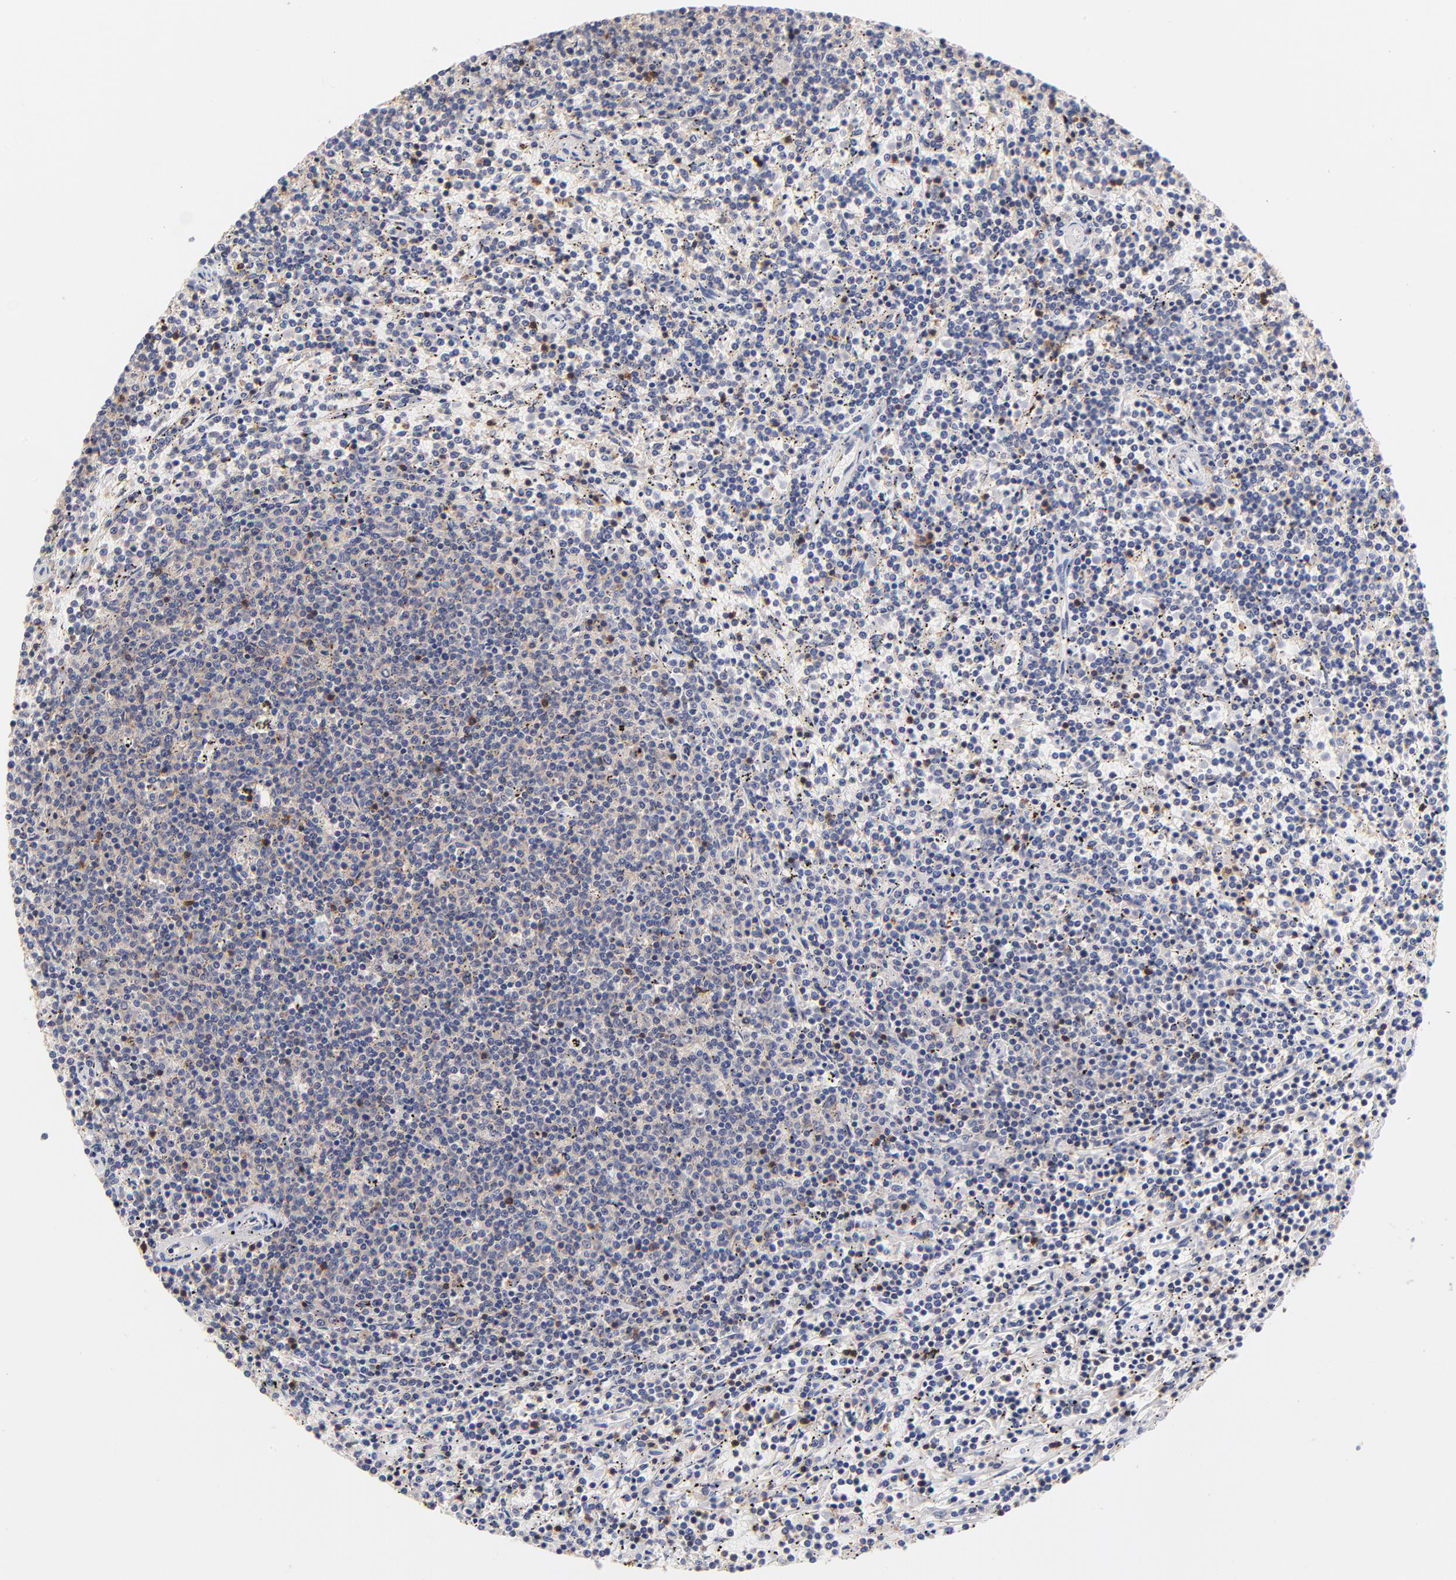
{"staining": {"intensity": "negative", "quantity": "none", "location": "none"}, "tissue": "lymphoma", "cell_type": "Tumor cells", "image_type": "cancer", "snomed": [{"axis": "morphology", "description": "Malignant lymphoma, non-Hodgkin's type, Low grade"}, {"axis": "topography", "description": "Spleen"}], "caption": "The photomicrograph displays no staining of tumor cells in low-grade malignant lymphoma, non-Hodgkin's type. (Stains: DAB immunohistochemistry with hematoxylin counter stain, Microscopy: brightfield microscopy at high magnification).", "gene": "KREMEN2", "patient": {"sex": "female", "age": 50}}